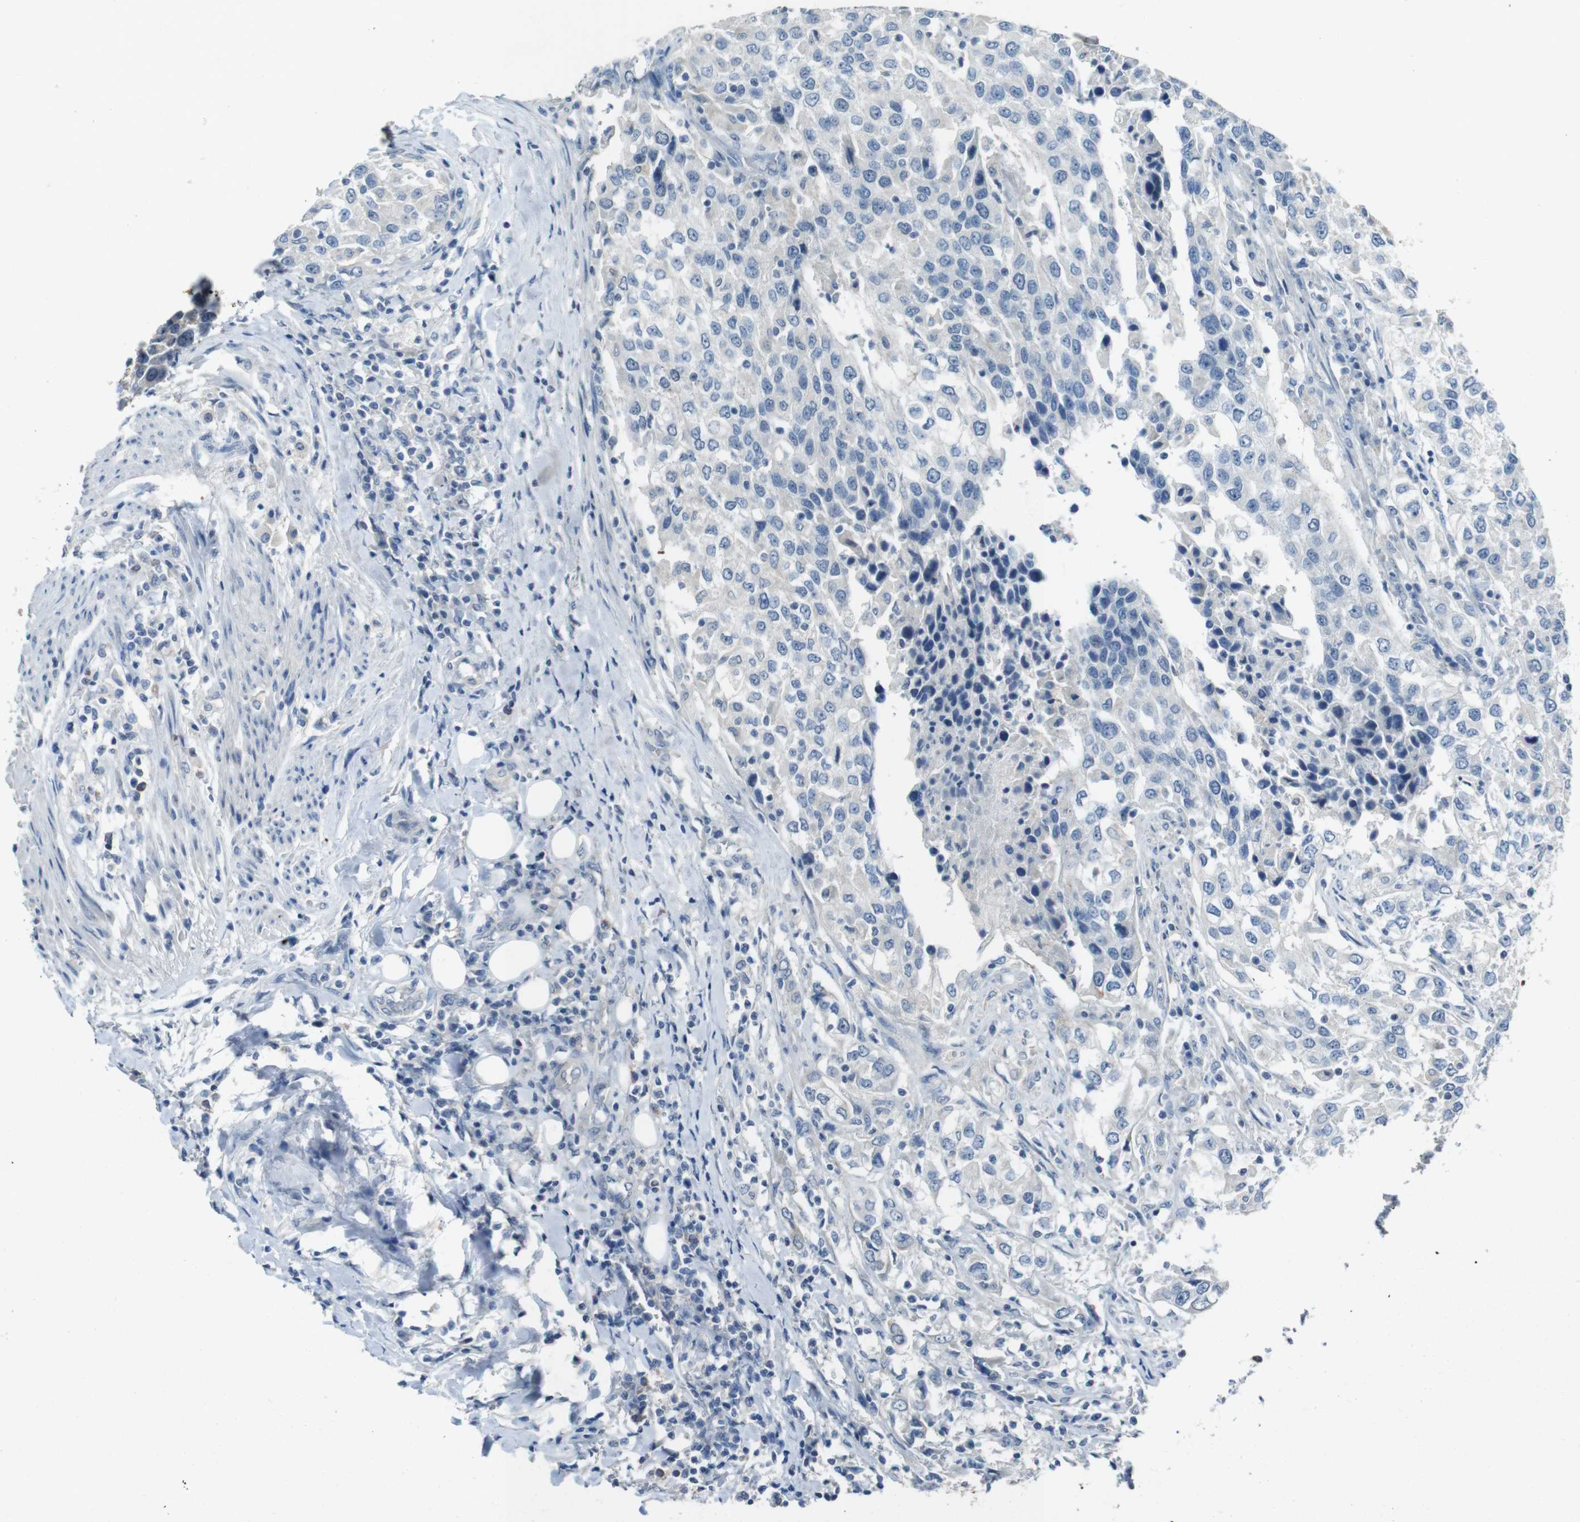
{"staining": {"intensity": "negative", "quantity": "none", "location": "none"}, "tissue": "urothelial cancer", "cell_type": "Tumor cells", "image_type": "cancer", "snomed": [{"axis": "morphology", "description": "Urothelial carcinoma, High grade"}, {"axis": "topography", "description": "Urinary bladder"}], "caption": "An immunohistochemistry (IHC) photomicrograph of urothelial cancer is shown. There is no staining in tumor cells of urothelial cancer.", "gene": "ENTPD7", "patient": {"sex": "female", "age": 56}}